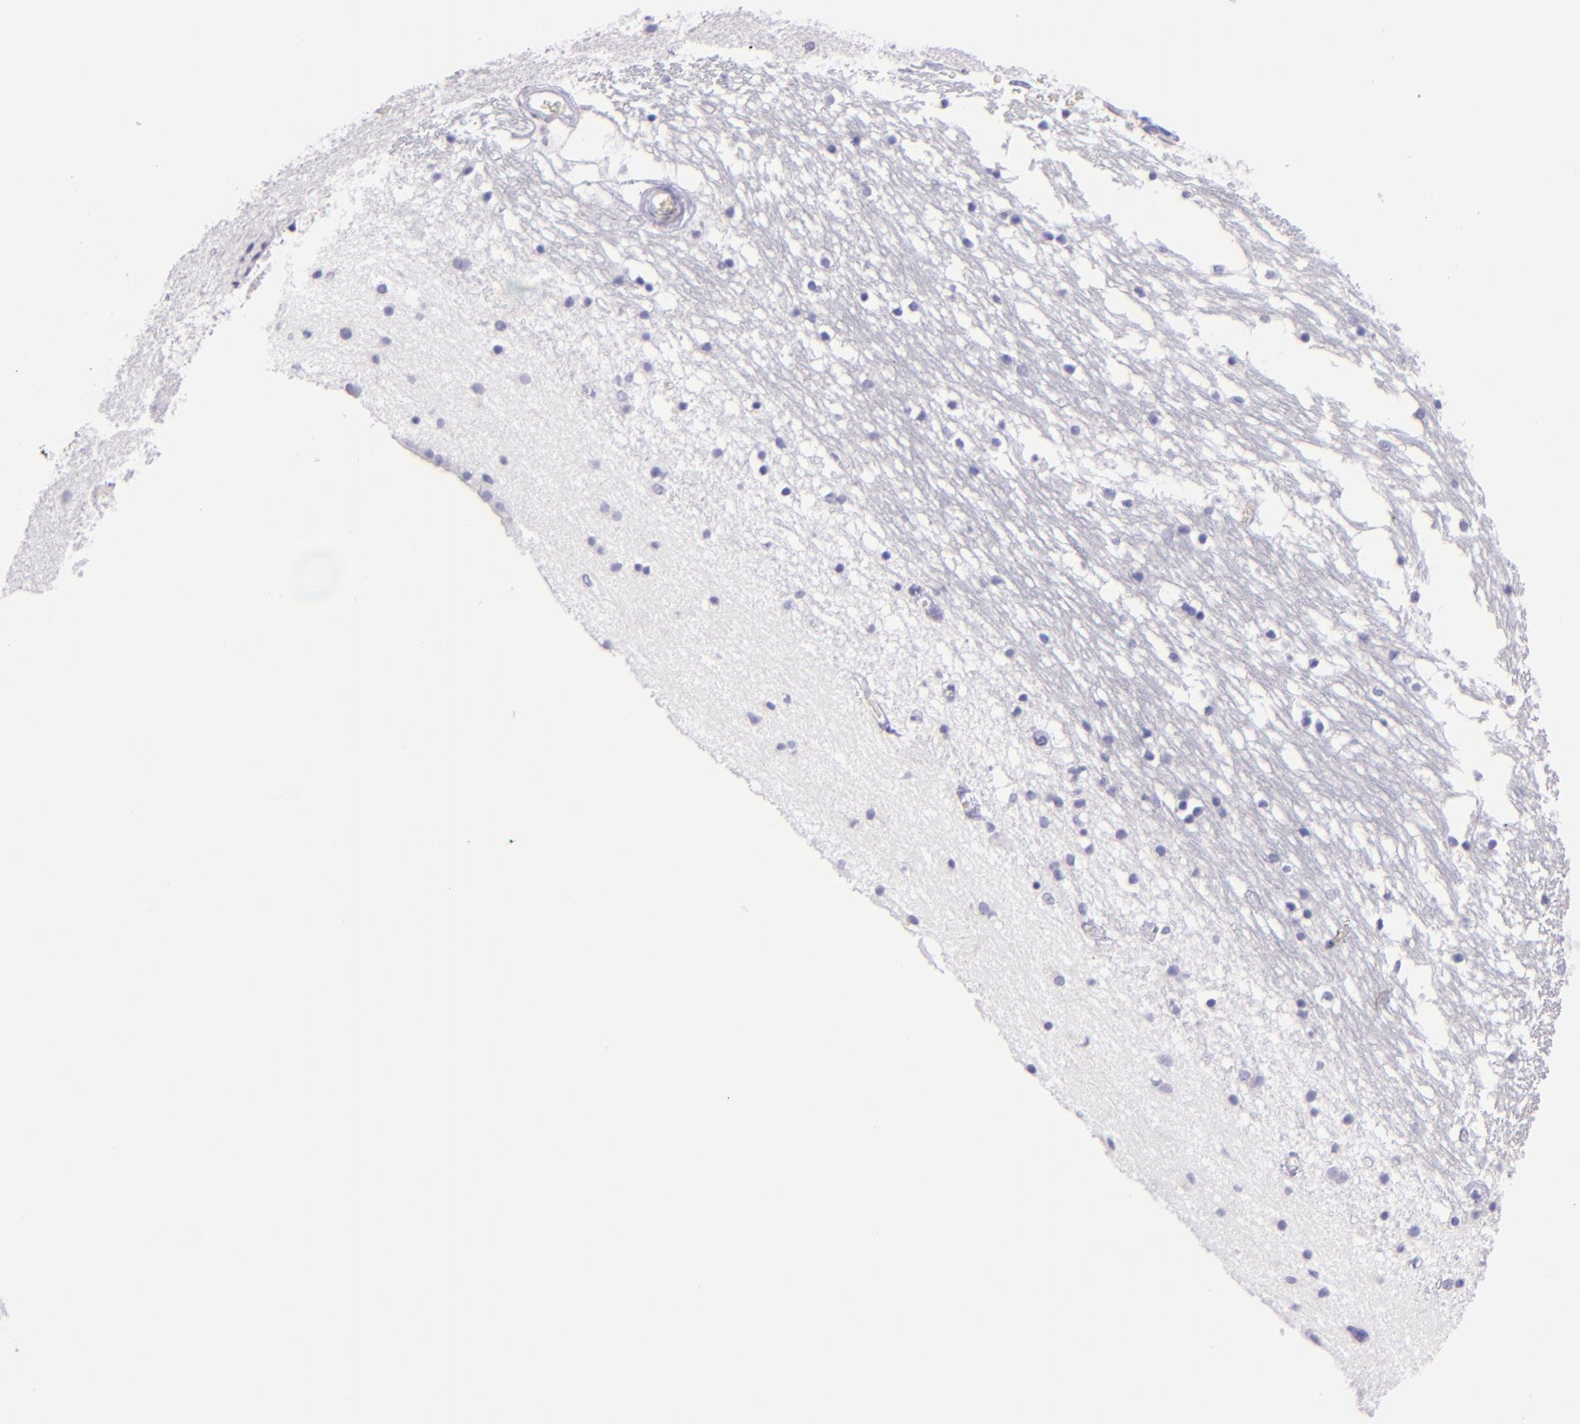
{"staining": {"intensity": "negative", "quantity": "none", "location": "none"}, "tissue": "caudate", "cell_type": "Glial cells", "image_type": "normal", "snomed": [{"axis": "morphology", "description": "Normal tissue, NOS"}, {"axis": "topography", "description": "Lateral ventricle wall"}], "caption": "Glial cells show no significant protein positivity in normal caudate. The staining is performed using DAB (3,3'-diaminobenzidine) brown chromogen with nuclei counter-stained in using hematoxylin.", "gene": "MUC5AC", "patient": {"sex": "male", "age": 45}}